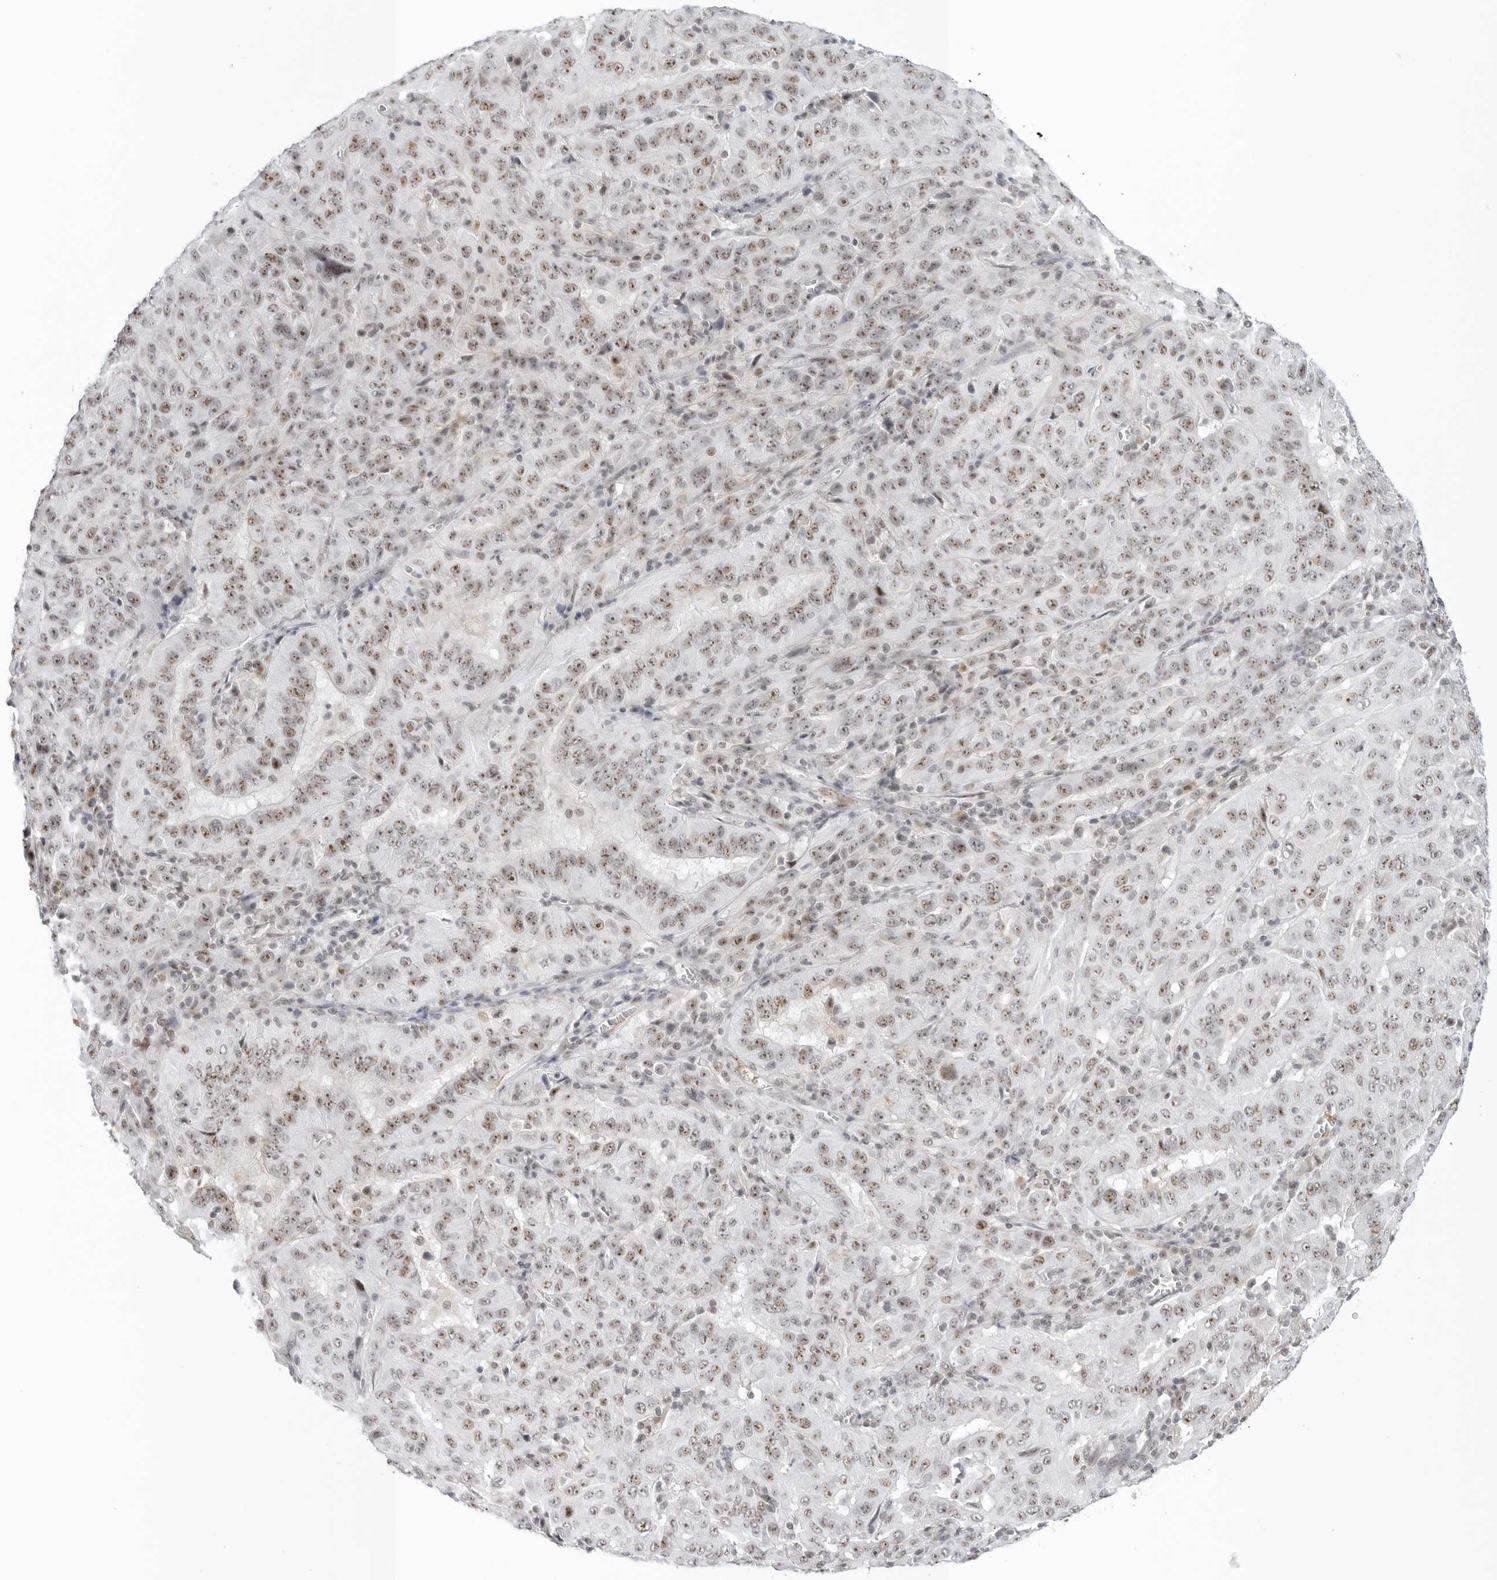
{"staining": {"intensity": "moderate", "quantity": ">75%", "location": "nuclear"}, "tissue": "pancreatic cancer", "cell_type": "Tumor cells", "image_type": "cancer", "snomed": [{"axis": "morphology", "description": "Adenocarcinoma, NOS"}, {"axis": "topography", "description": "Pancreas"}], "caption": "An immunohistochemistry histopathology image of neoplastic tissue is shown. Protein staining in brown labels moderate nuclear positivity in pancreatic cancer within tumor cells. (DAB (3,3'-diaminobenzidine) = brown stain, brightfield microscopy at high magnification).", "gene": "WRAP53", "patient": {"sex": "male", "age": 63}}